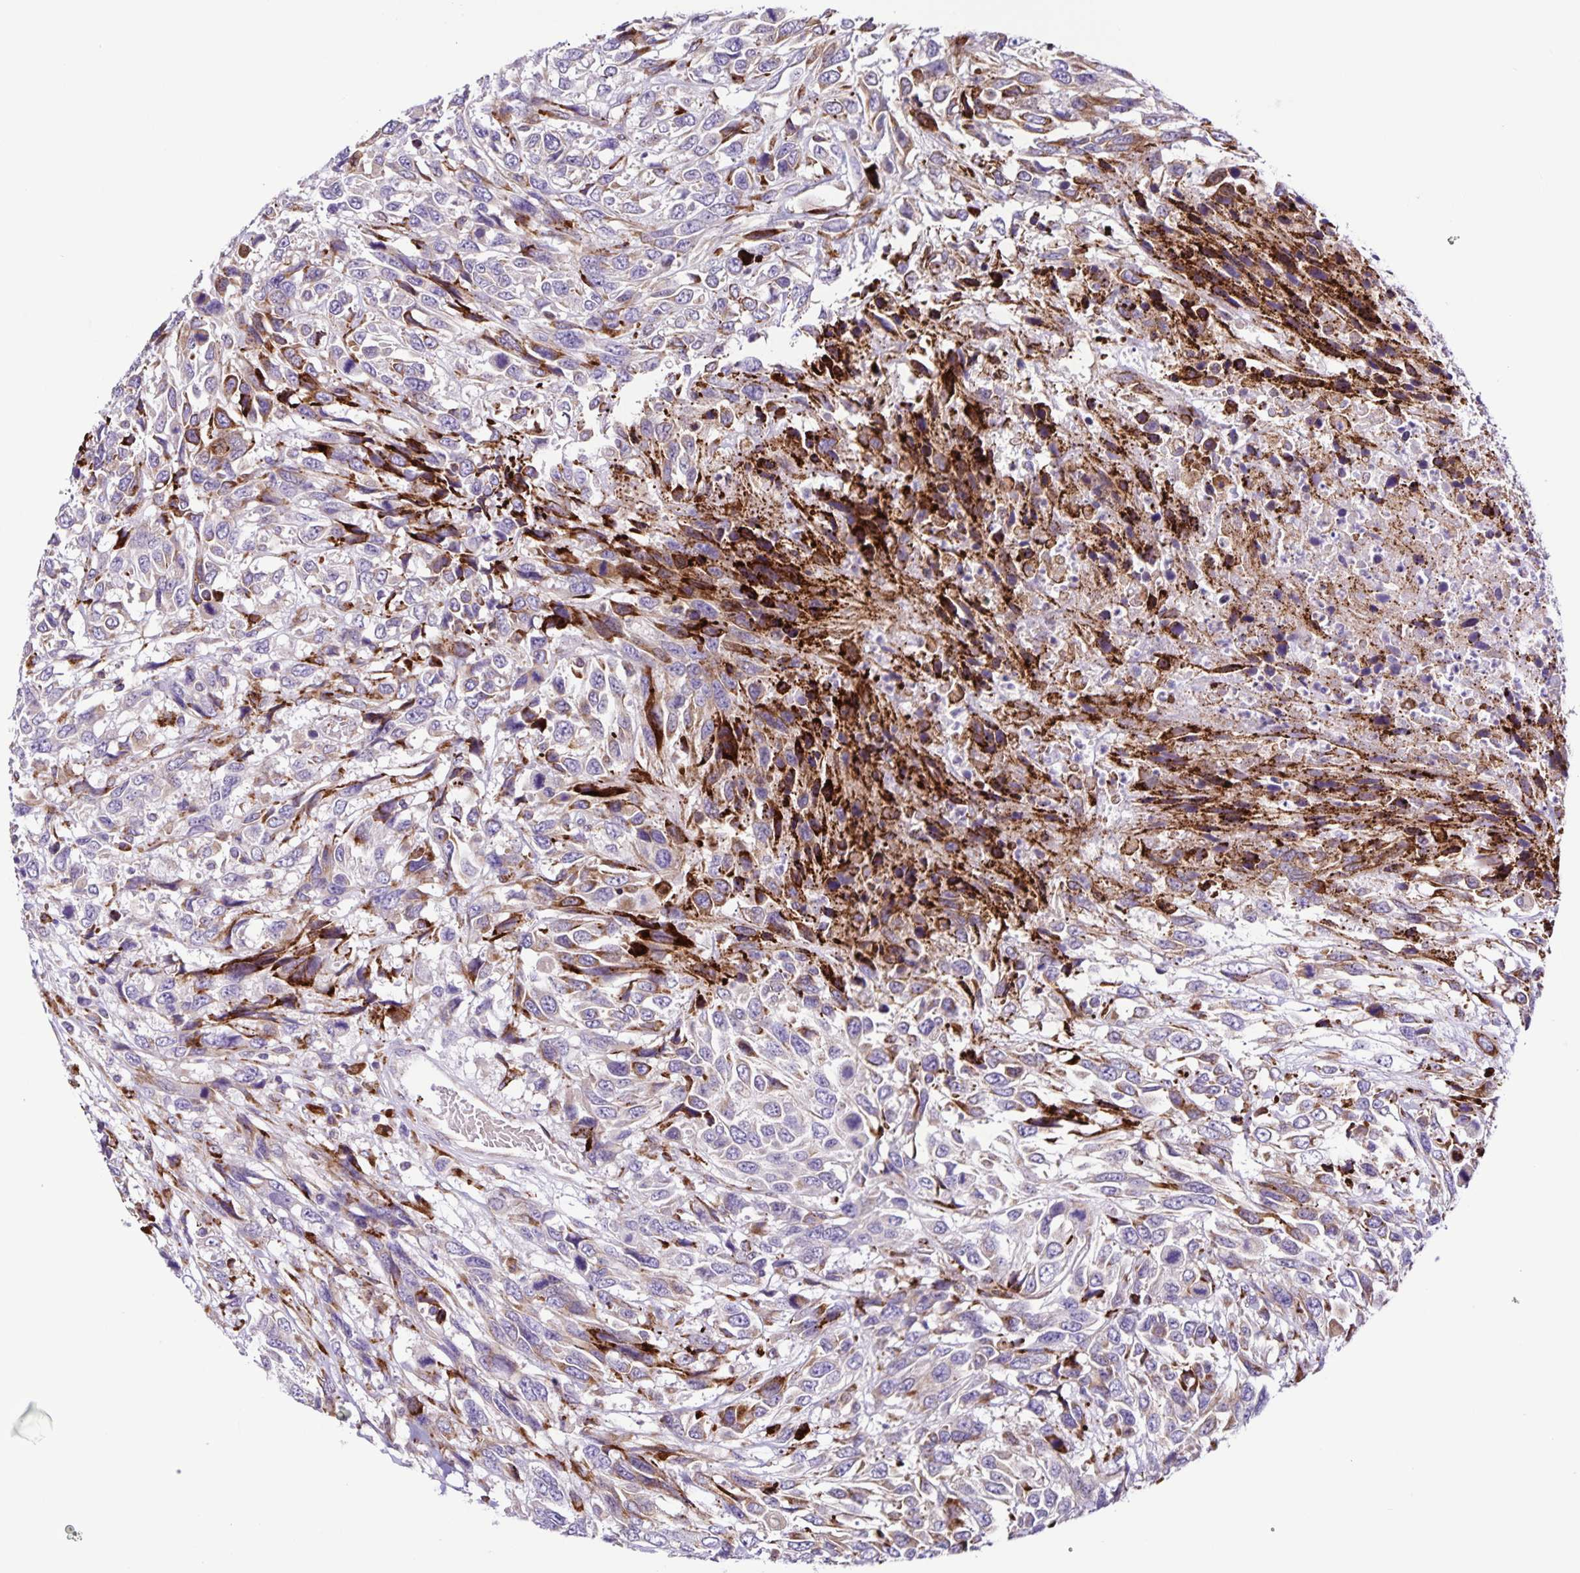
{"staining": {"intensity": "strong", "quantity": "<25%", "location": "cytoplasmic/membranous"}, "tissue": "urothelial cancer", "cell_type": "Tumor cells", "image_type": "cancer", "snomed": [{"axis": "morphology", "description": "Urothelial carcinoma, High grade"}, {"axis": "topography", "description": "Urinary bladder"}], "caption": "Immunohistochemical staining of human high-grade urothelial carcinoma reveals medium levels of strong cytoplasmic/membranous staining in about <25% of tumor cells. The staining is performed using DAB brown chromogen to label protein expression. The nuclei are counter-stained blue using hematoxylin.", "gene": "OSBPL5", "patient": {"sex": "female", "age": 70}}